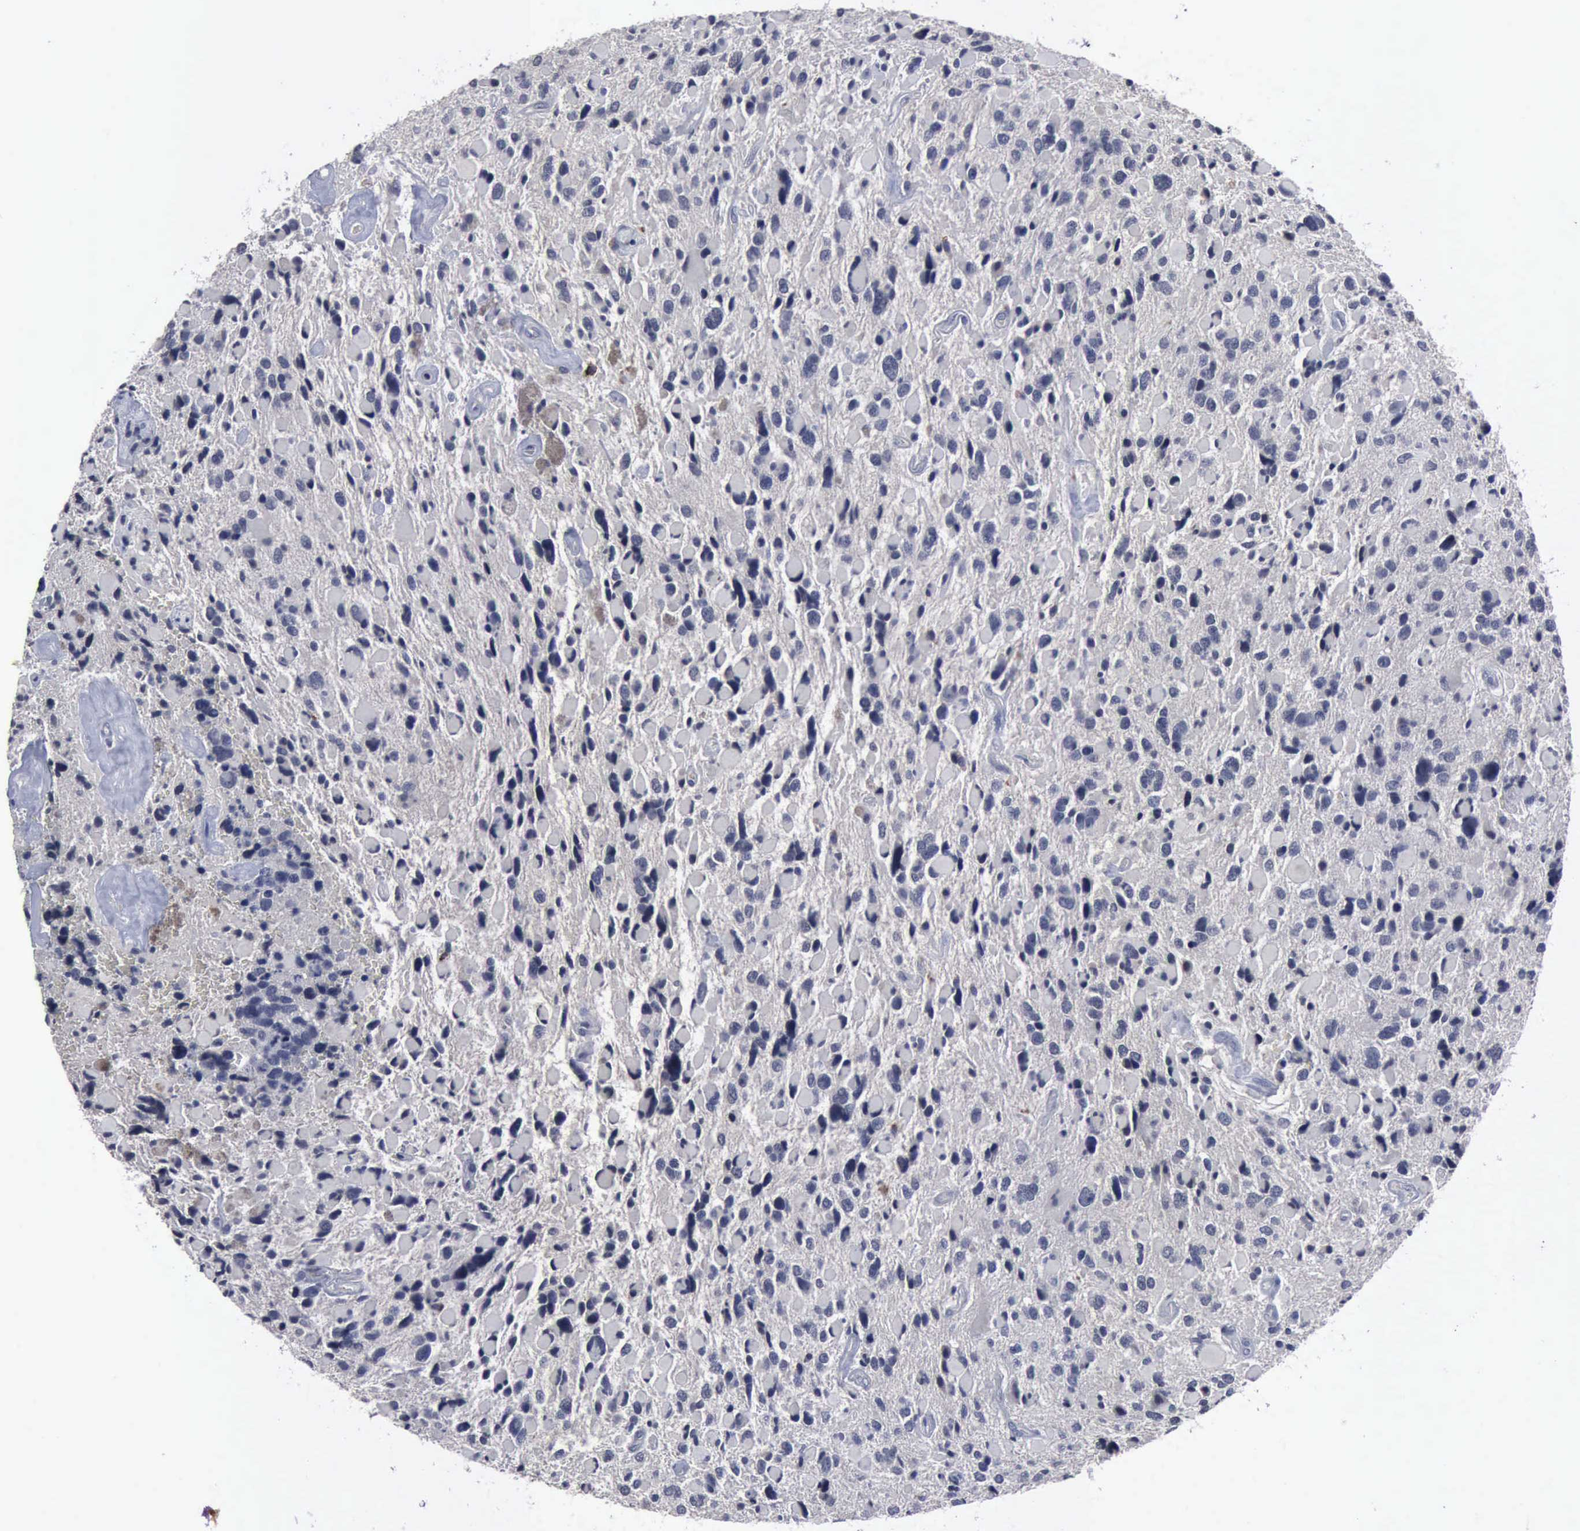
{"staining": {"intensity": "negative", "quantity": "none", "location": "none"}, "tissue": "glioma", "cell_type": "Tumor cells", "image_type": "cancer", "snomed": [{"axis": "morphology", "description": "Glioma, malignant, High grade"}, {"axis": "topography", "description": "Brain"}], "caption": "Glioma was stained to show a protein in brown. There is no significant staining in tumor cells.", "gene": "MYO18B", "patient": {"sex": "female", "age": 37}}